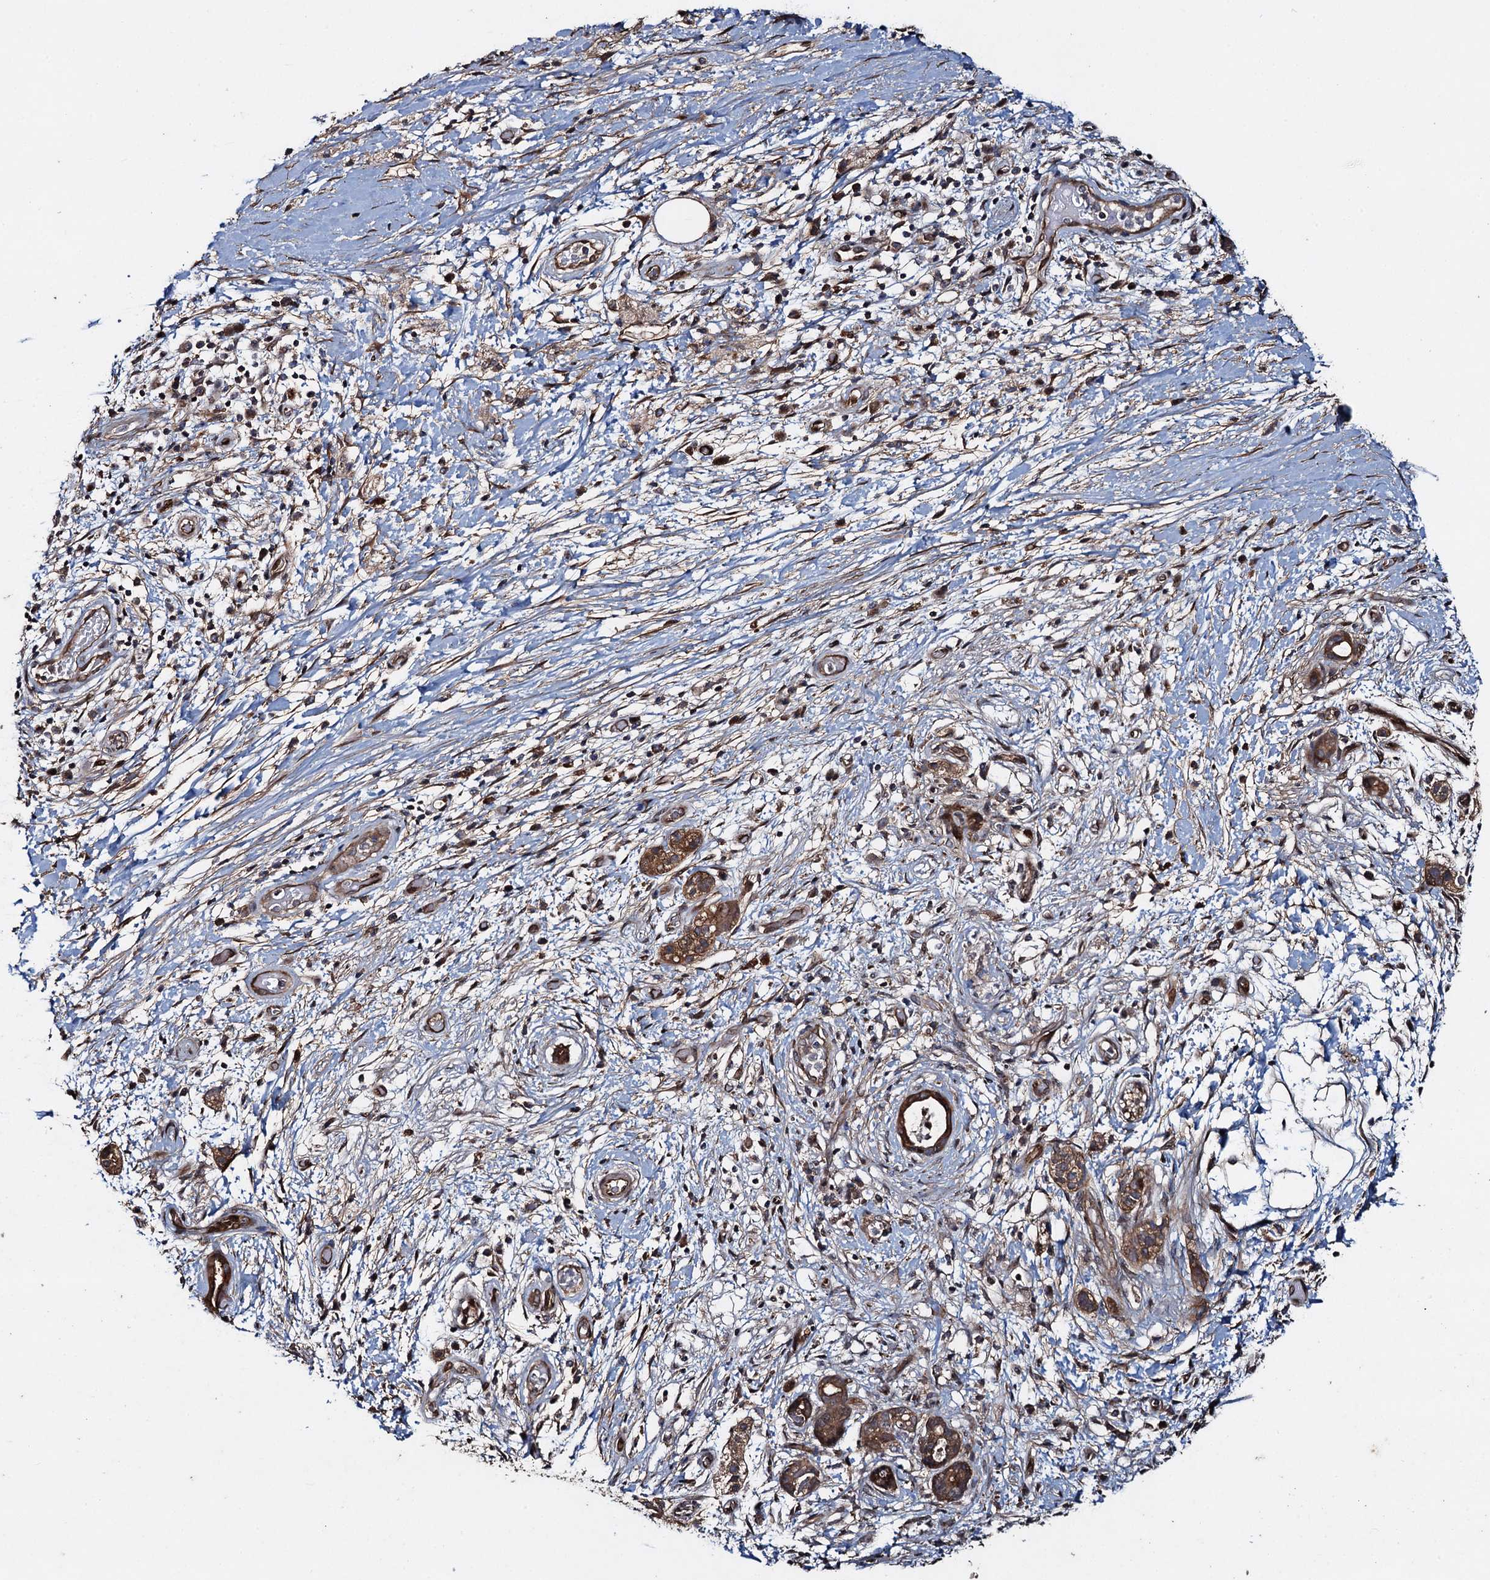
{"staining": {"intensity": "strong", "quantity": ">75%", "location": "cytoplasmic/membranous"}, "tissue": "pancreatic cancer", "cell_type": "Tumor cells", "image_type": "cancer", "snomed": [{"axis": "morphology", "description": "Adenocarcinoma, NOS"}, {"axis": "topography", "description": "Pancreas"}], "caption": "An immunohistochemistry histopathology image of tumor tissue is shown. Protein staining in brown labels strong cytoplasmic/membranous positivity in pancreatic cancer (adenocarcinoma) within tumor cells. The staining was performed using DAB, with brown indicating positive protein expression. Nuclei are stained blue with hematoxylin.", "gene": "RHOBTB1", "patient": {"sex": "female", "age": 73}}